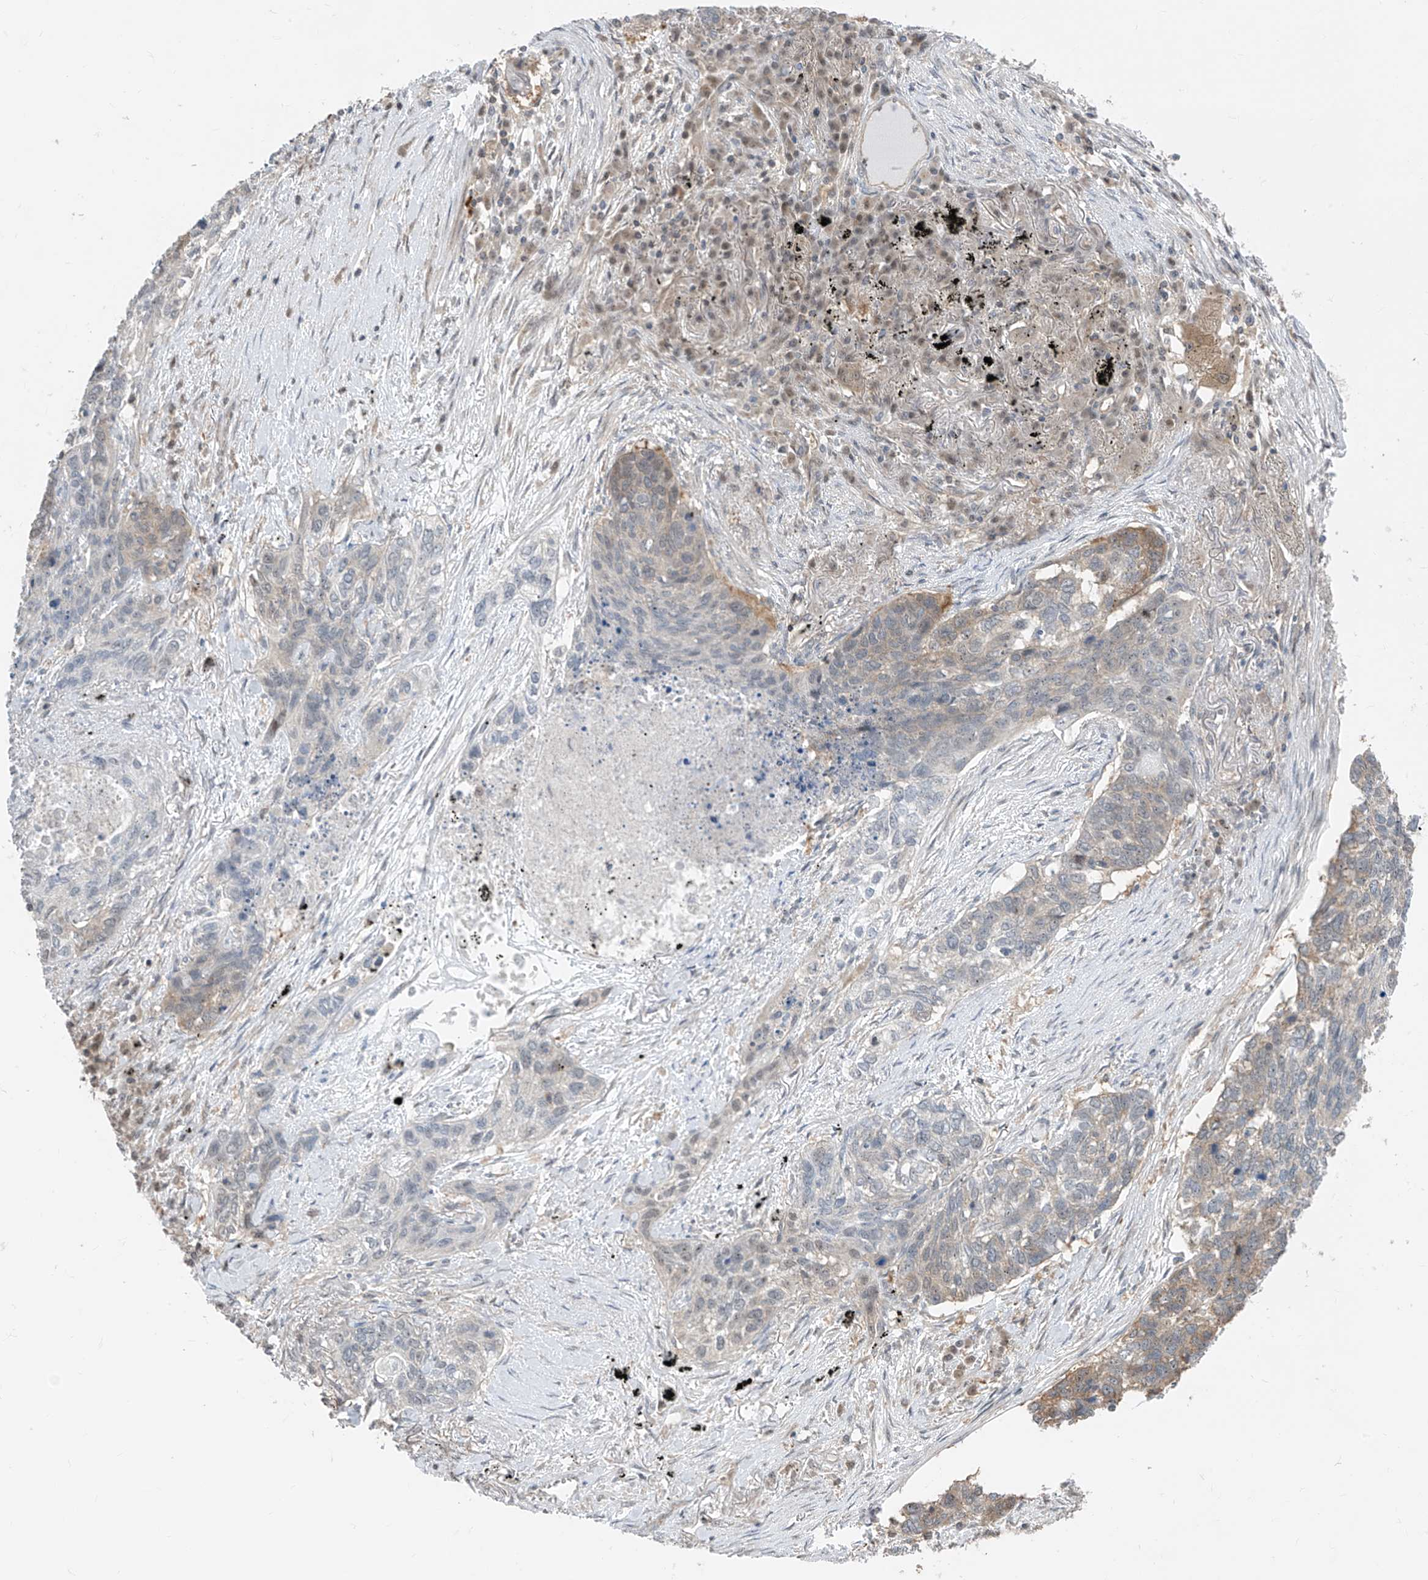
{"staining": {"intensity": "weak", "quantity": "25%-75%", "location": "cytoplasmic/membranous"}, "tissue": "lung cancer", "cell_type": "Tumor cells", "image_type": "cancer", "snomed": [{"axis": "morphology", "description": "Squamous cell carcinoma, NOS"}, {"axis": "topography", "description": "Lung"}], "caption": "The micrograph demonstrates immunohistochemical staining of squamous cell carcinoma (lung). There is weak cytoplasmic/membranous staining is identified in about 25%-75% of tumor cells.", "gene": "TTC38", "patient": {"sex": "female", "age": 63}}